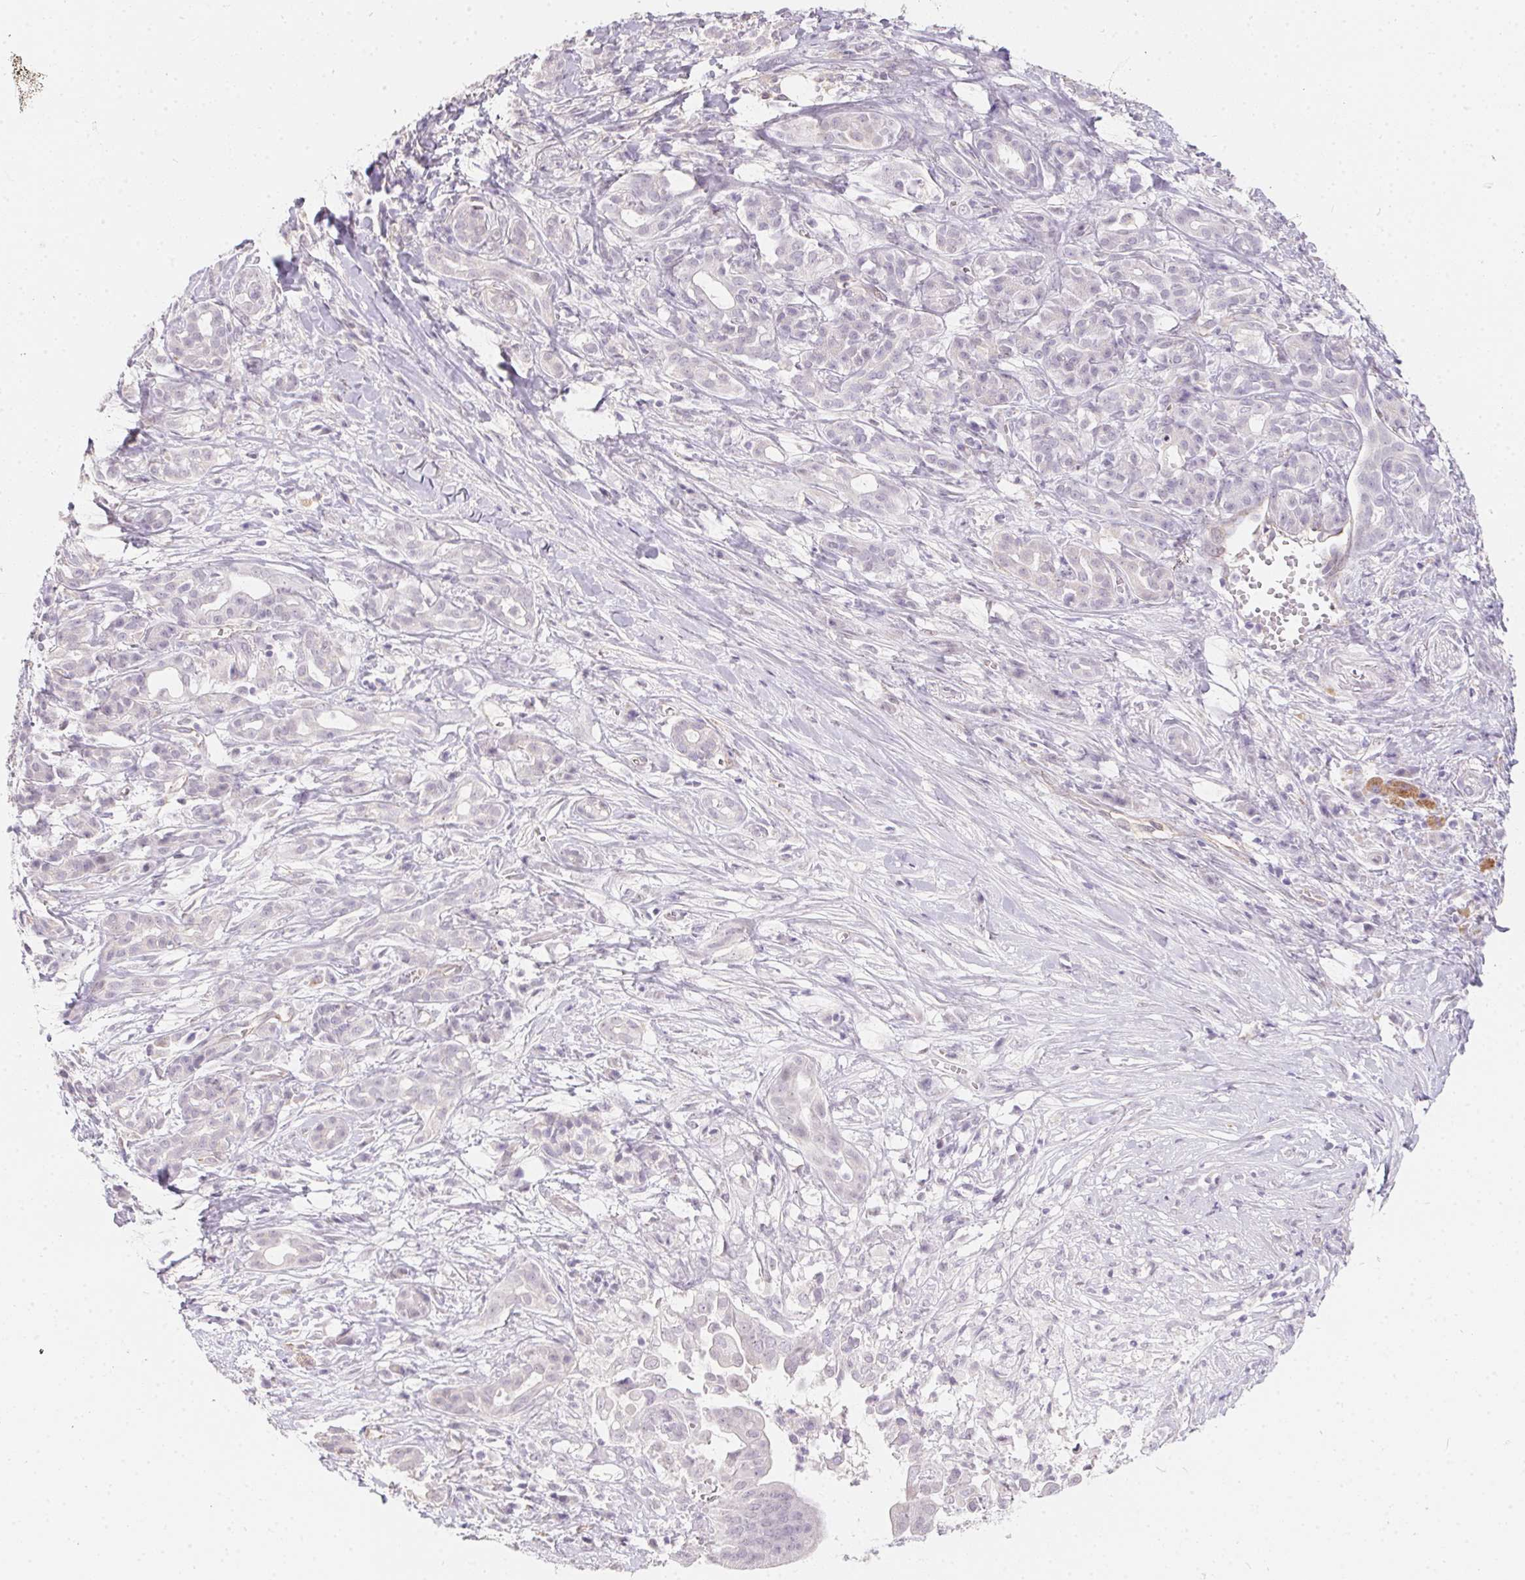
{"staining": {"intensity": "negative", "quantity": "none", "location": "none"}, "tissue": "pancreatic cancer", "cell_type": "Tumor cells", "image_type": "cancer", "snomed": [{"axis": "morphology", "description": "Adenocarcinoma, NOS"}, {"axis": "topography", "description": "Pancreas"}], "caption": "An immunohistochemistry (IHC) image of adenocarcinoma (pancreatic) is shown. There is no staining in tumor cells of adenocarcinoma (pancreatic).", "gene": "MORC1", "patient": {"sex": "male", "age": 61}}